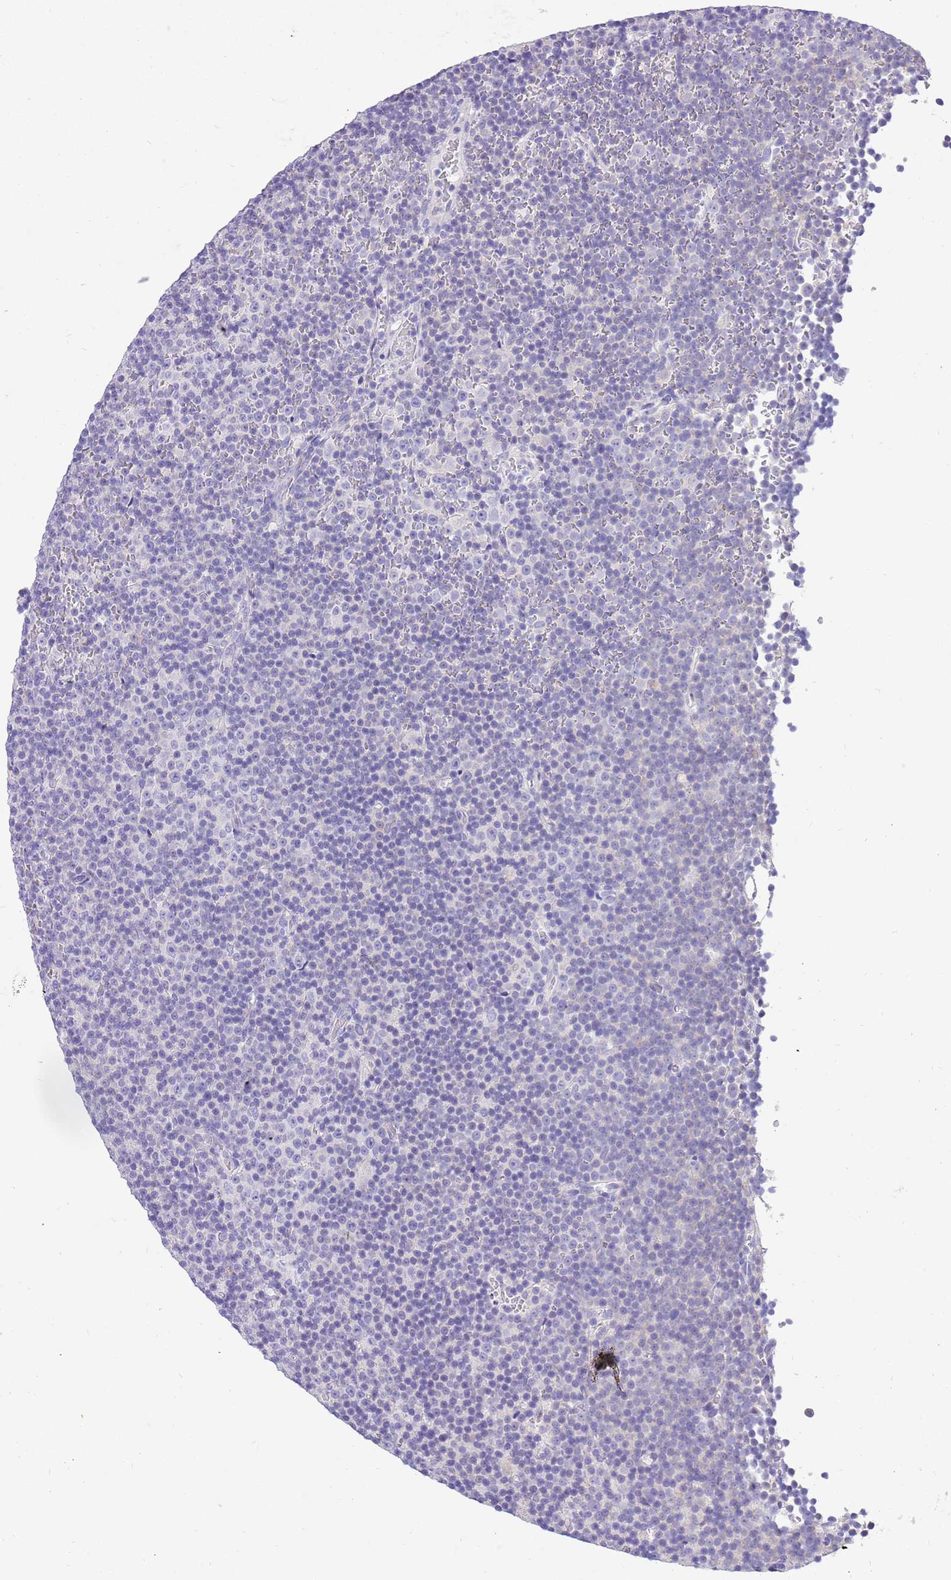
{"staining": {"intensity": "negative", "quantity": "none", "location": "none"}, "tissue": "lymphoma", "cell_type": "Tumor cells", "image_type": "cancer", "snomed": [{"axis": "morphology", "description": "Malignant lymphoma, non-Hodgkin's type, Low grade"}, {"axis": "topography", "description": "Lymph node"}], "caption": "Micrograph shows no protein expression in tumor cells of lymphoma tissue. Brightfield microscopy of IHC stained with DAB (3,3'-diaminobenzidine) (brown) and hematoxylin (blue), captured at high magnification.", "gene": "R3HDM4", "patient": {"sex": "female", "age": 67}}